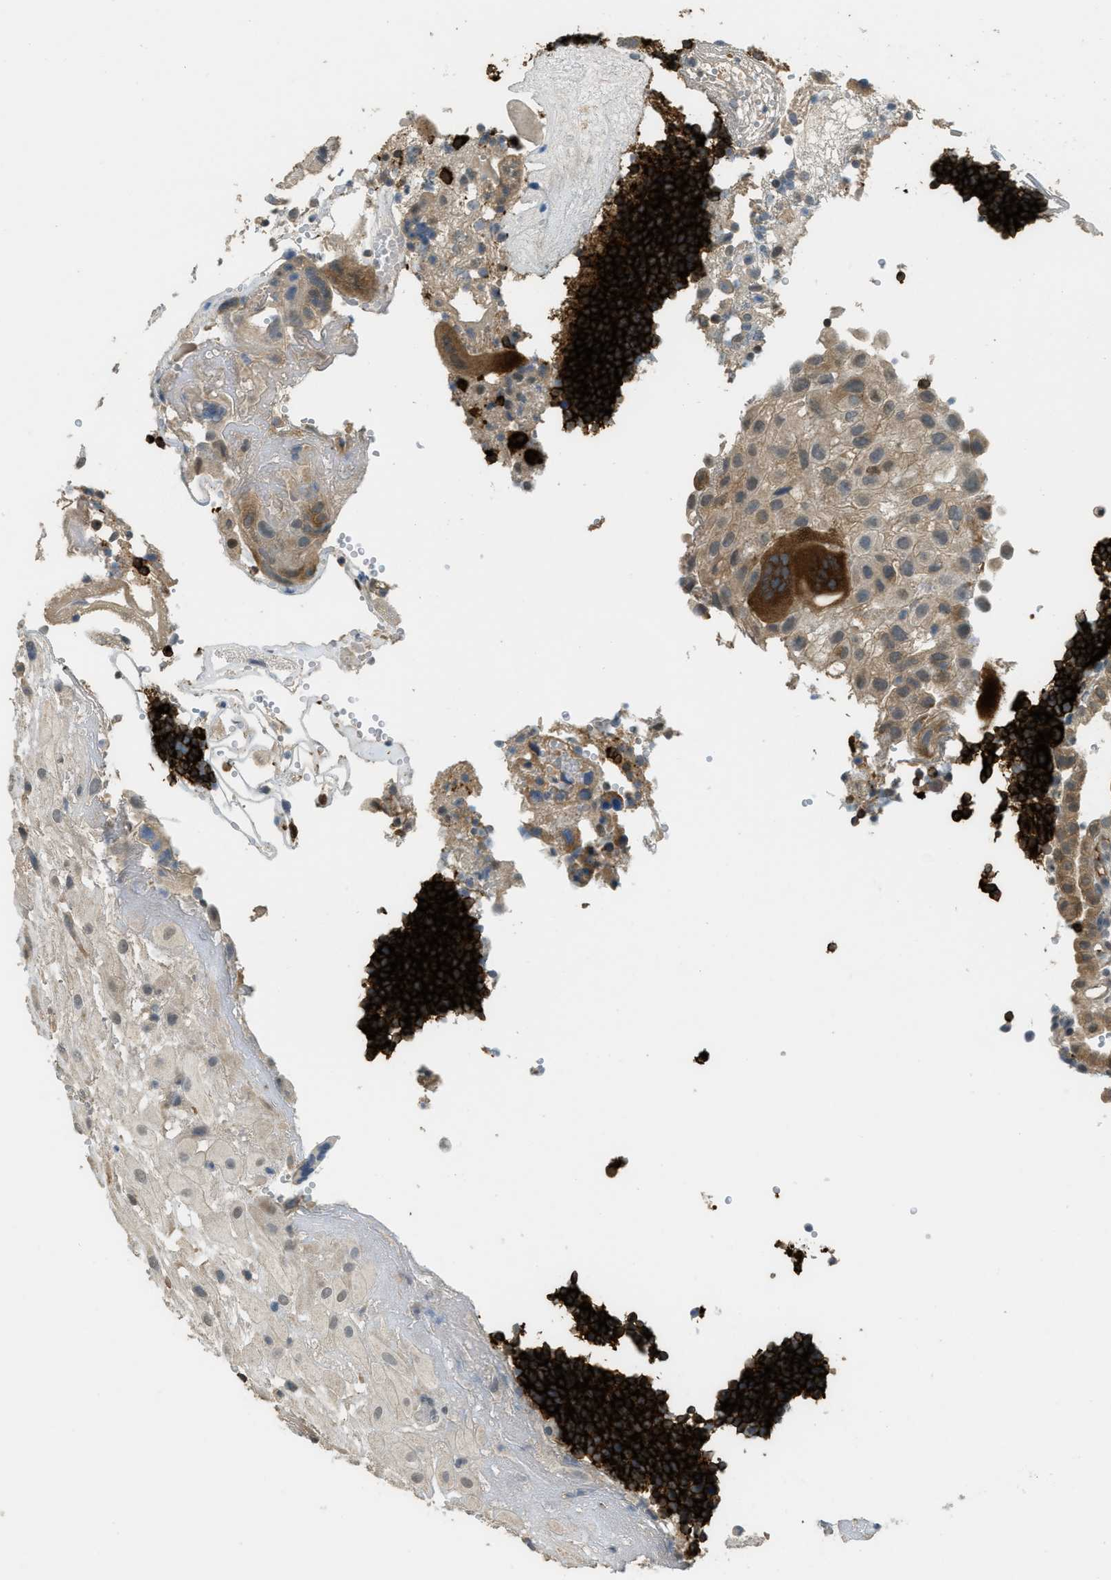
{"staining": {"intensity": "weak", "quantity": ">75%", "location": "cytoplasmic/membranous"}, "tissue": "placenta", "cell_type": "Decidual cells", "image_type": "normal", "snomed": [{"axis": "morphology", "description": "Normal tissue, NOS"}, {"axis": "topography", "description": "Placenta"}], "caption": "A micrograph showing weak cytoplasmic/membranous staining in about >75% of decidual cells in benign placenta, as visualized by brown immunohistochemical staining.", "gene": "IGF2BP2", "patient": {"sex": "female", "age": 18}}